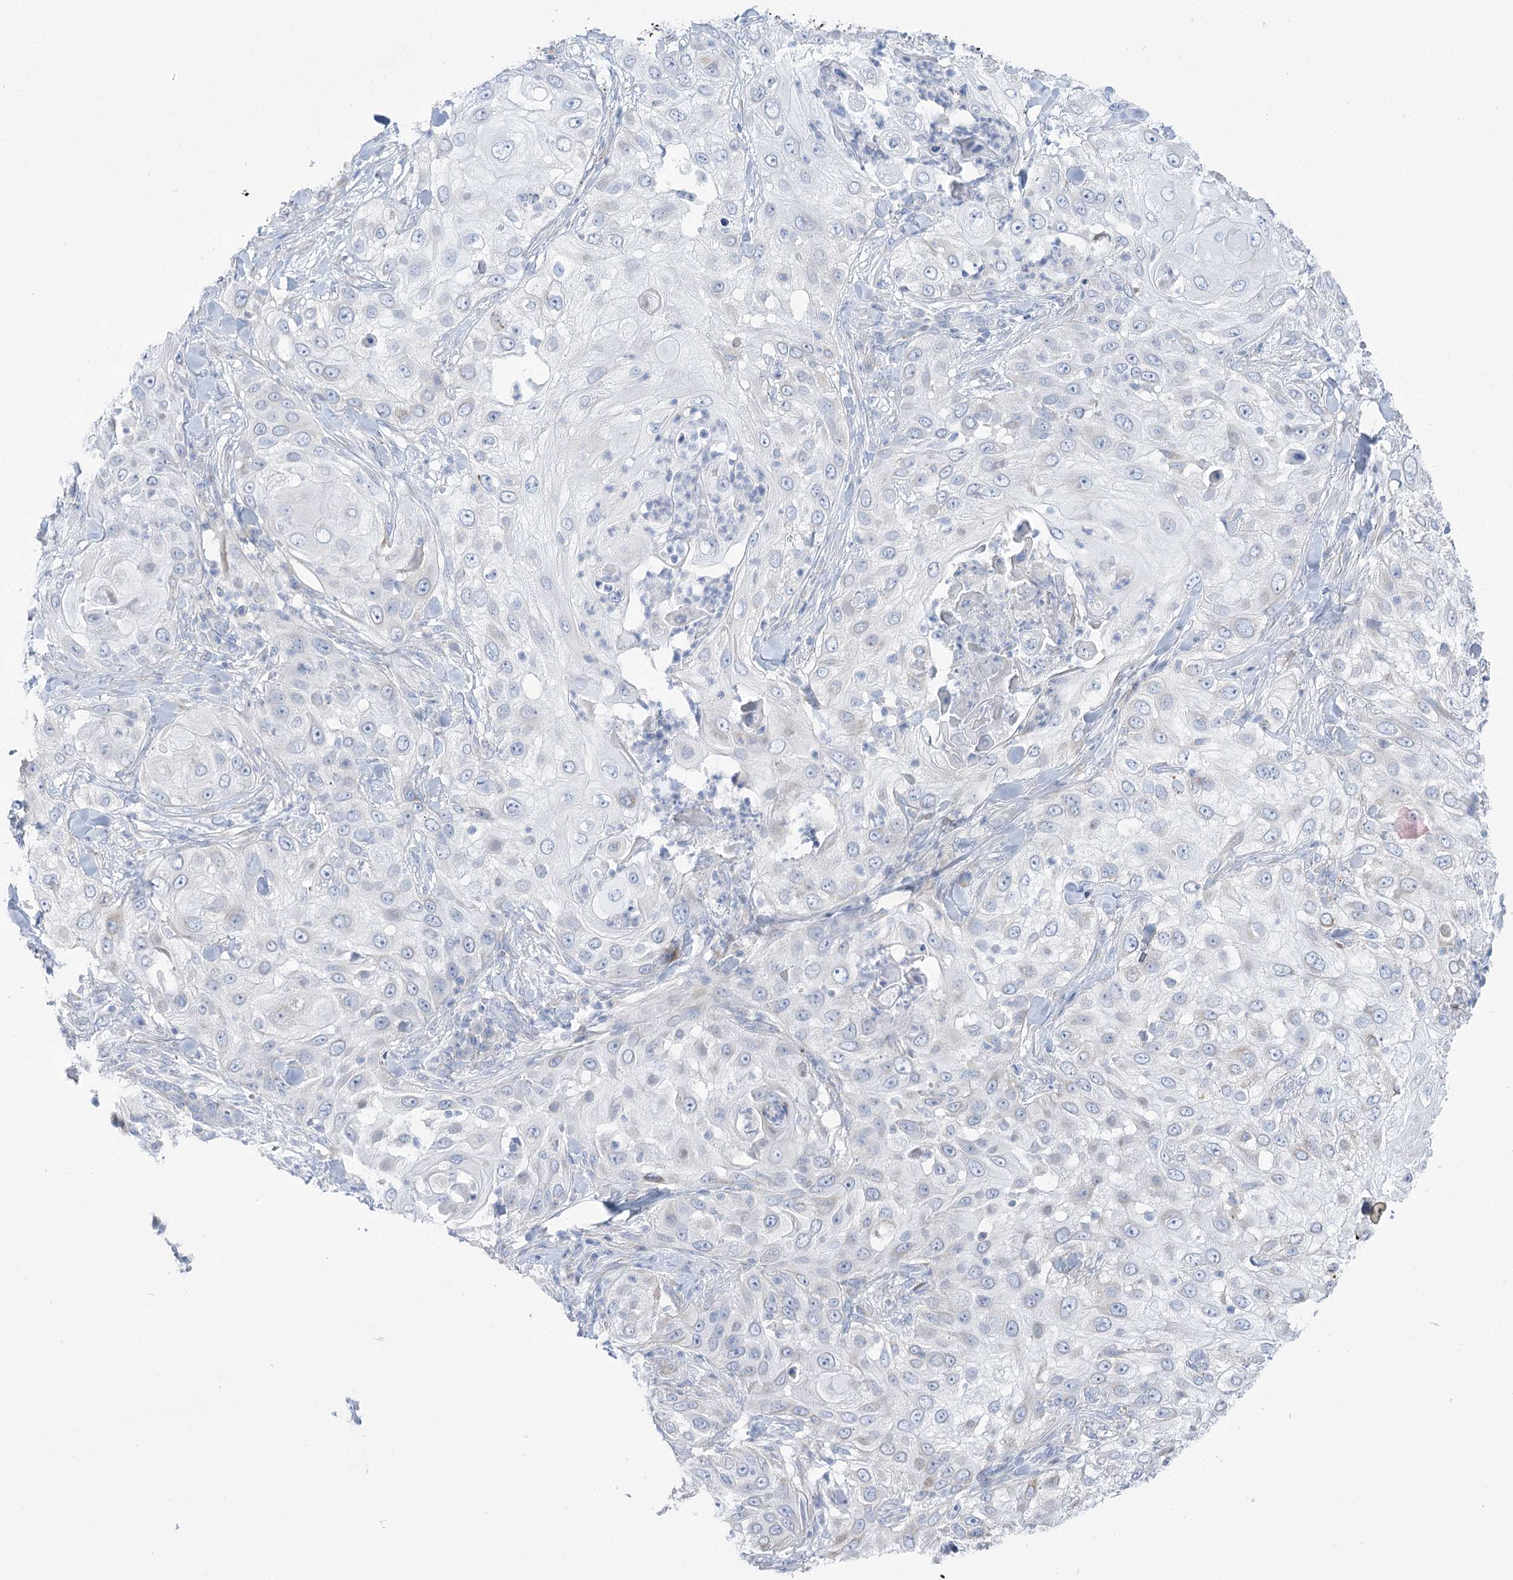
{"staining": {"intensity": "negative", "quantity": "none", "location": "none"}, "tissue": "skin cancer", "cell_type": "Tumor cells", "image_type": "cancer", "snomed": [{"axis": "morphology", "description": "Squamous cell carcinoma, NOS"}, {"axis": "topography", "description": "Skin"}], "caption": "A micrograph of skin cancer (squamous cell carcinoma) stained for a protein reveals no brown staining in tumor cells. (Immunohistochemistry, brightfield microscopy, high magnification).", "gene": "SIAE", "patient": {"sex": "female", "age": 44}}